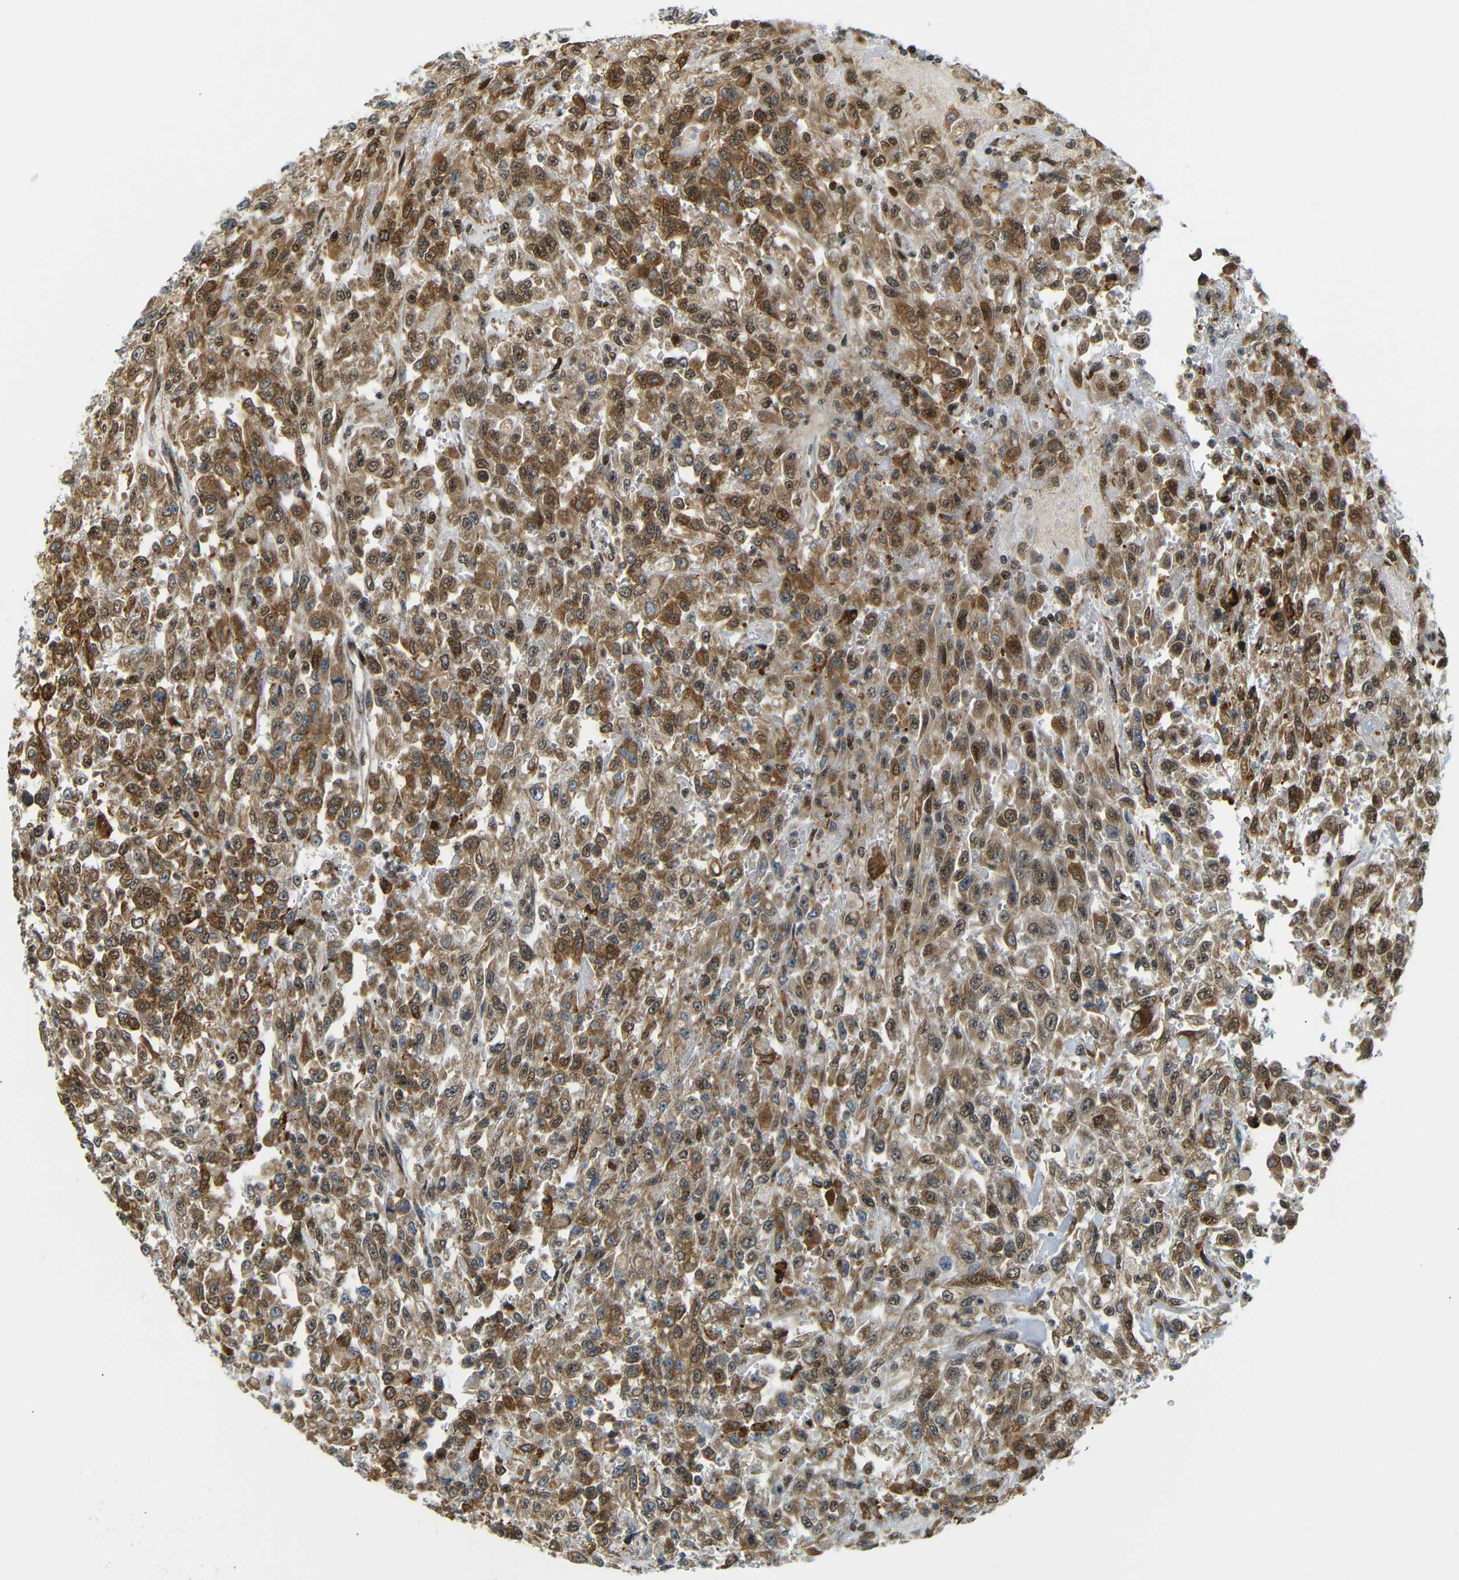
{"staining": {"intensity": "moderate", "quantity": ">75%", "location": "cytoplasmic/membranous,nuclear"}, "tissue": "urothelial cancer", "cell_type": "Tumor cells", "image_type": "cancer", "snomed": [{"axis": "morphology", "description": "Urothelial carcinoma, High grade"}, {"axis": "topography", "description": "Urinary bladder"}], "caption": "Tumor cells show moderate cytoplasmic/membranous and nuclear staining in approximately >75% of cells in high-grade urothelial carcinoma.", "gene": "SPCS2", "patient": {"sex": "male", "age": 46}}